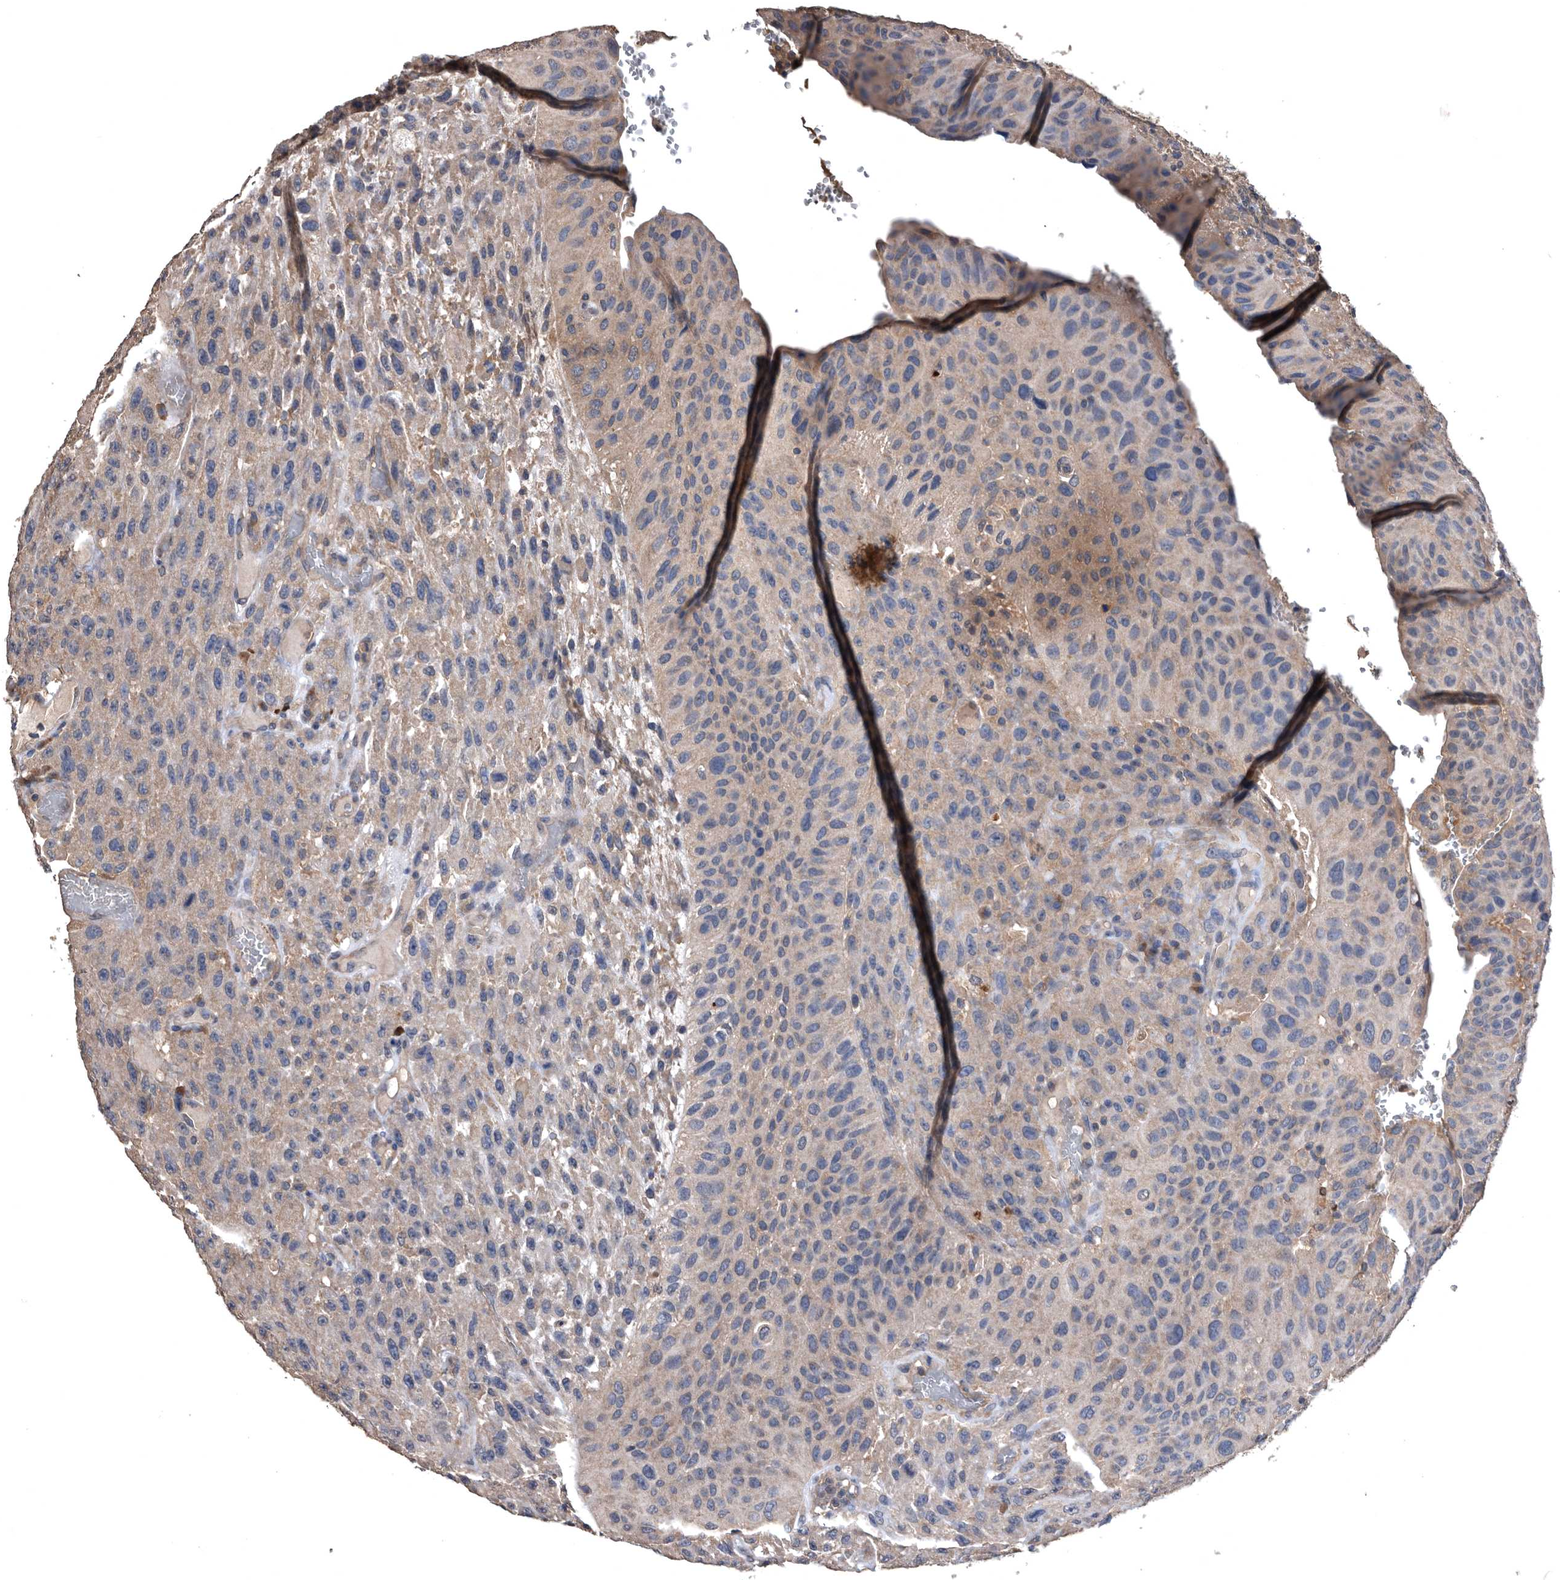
{"staining": {"intensity": "weak", "quantity": "25%-75%", "location": "cytoplasmic/membranous"}, "tissue": "urothelial cancer", "cell_type": "Tumor cells", "image_type": "cancer", "snomed": [{"axis": "morphology", "description": "Urothelial carcinoma, High grade"}, {"axis": "topography", "description": "Urinary bladder"}], "caption": "IHC (DAB) staining of human urothelial carcinoma (high-grade) demonstrates weak cytoplasmic/membranous protein expression in about 25%-75% of tumor cells. The staining was performed using DAB (3,3'-diaminobenzidine) to visualize the protein expression in brown, while the nuclei were stained in blue with hematoxylin (Magnification: 20x).", "gene": "NRBP1", "patient": {"sex": "male", "age": 66}}